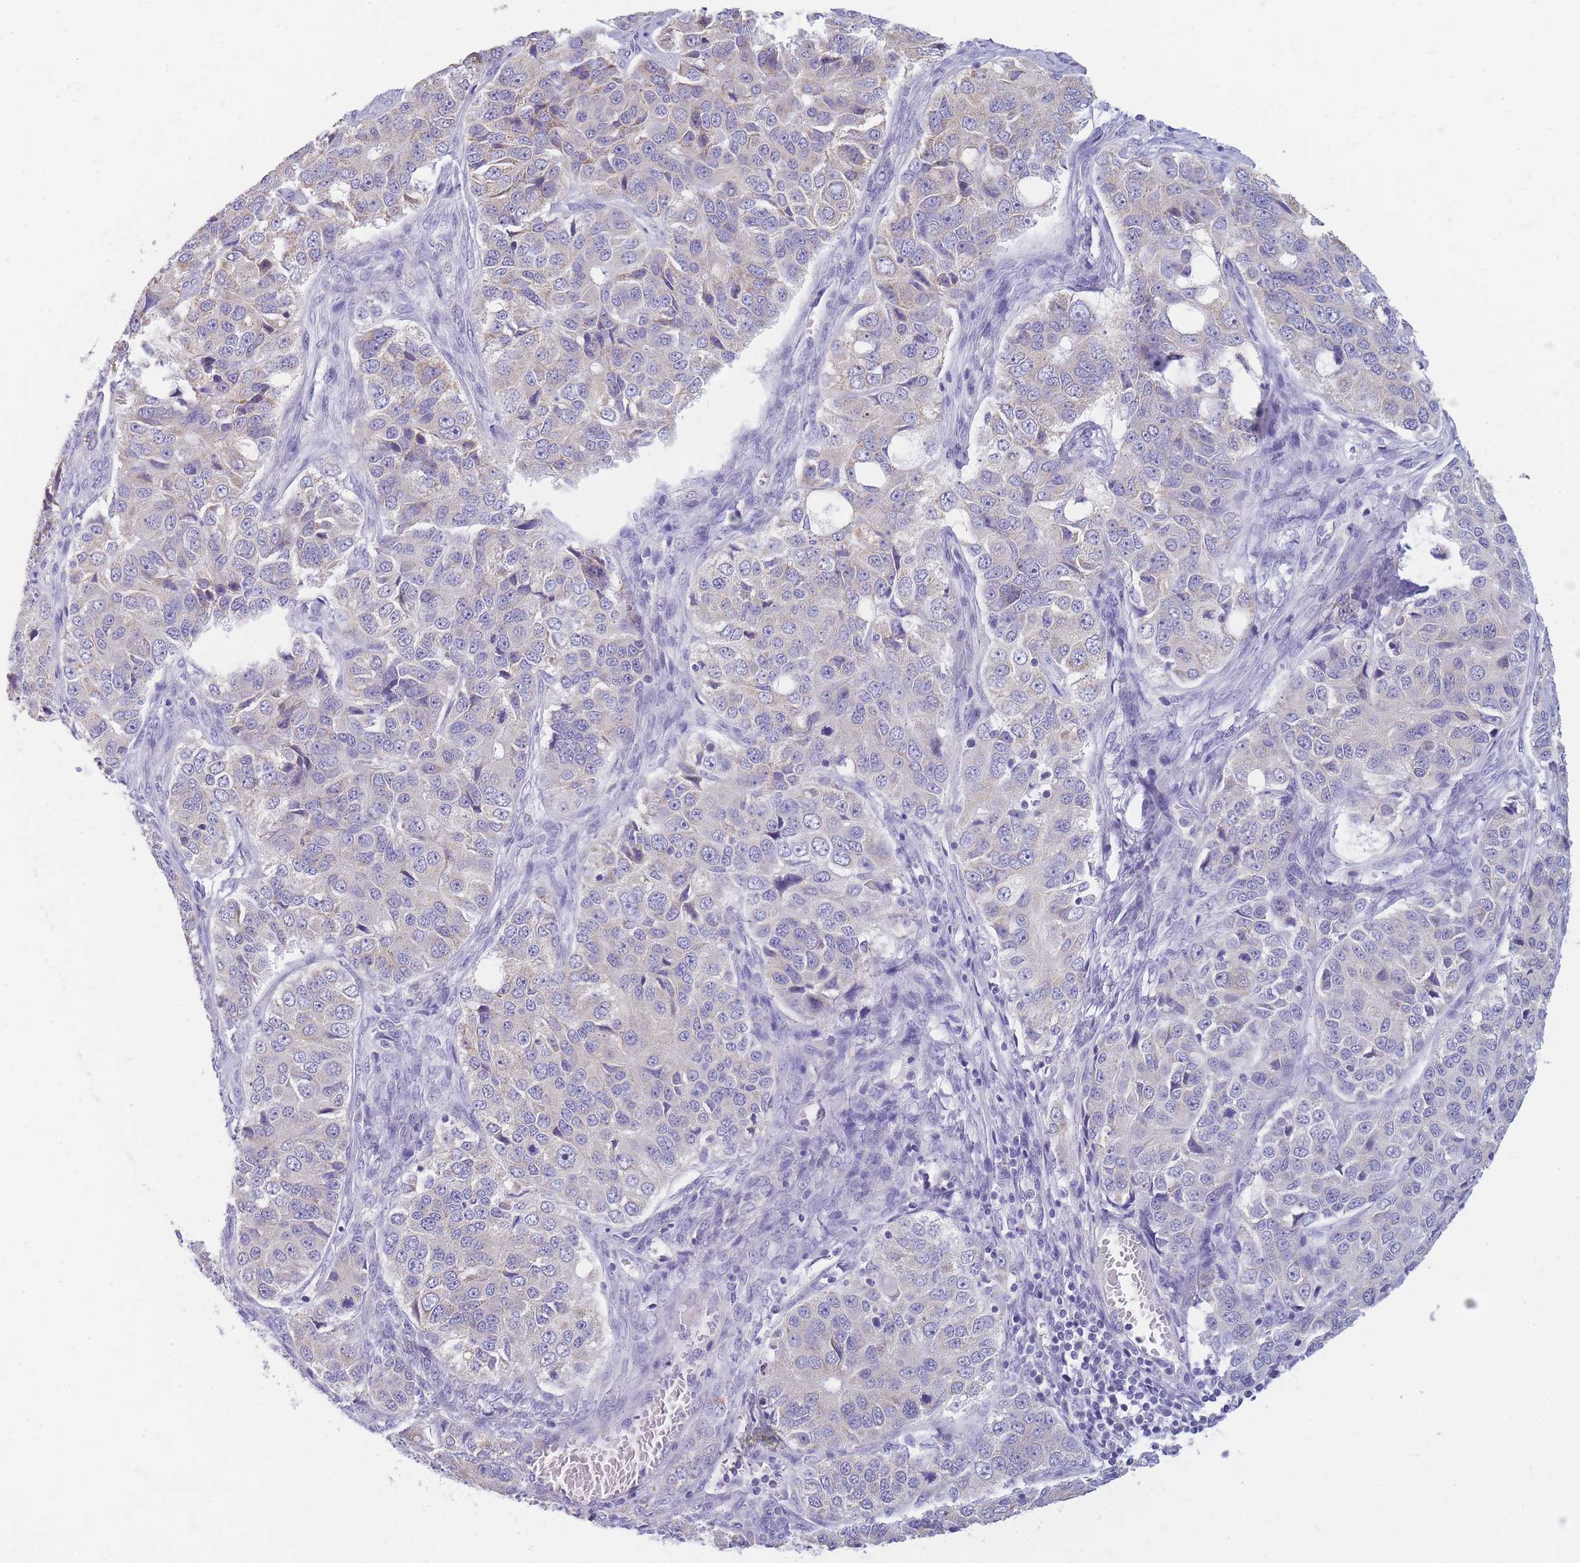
{"staining": {"intensity": "weak", "quantity": "<25%", "location": "cytoplasmic/membranous"}, "tissue": "ovarian cancer", "cell_type": "Tumor cells", "image_type": "cancer", "snomed": [{"axis": "morphology", "description": "Carcinoma, endometroid"}, {"axis": "topography", "description": "Ovary"}], "caption": "DAB (3,3'-diaminobenzidine) immunohistochemical staining of human ovarian cancer (endometroid carcinoma) shows no significant positivity in tumor cells.", "gene": "DHRS11", "patient": {"sex": "female", "age": 51}}